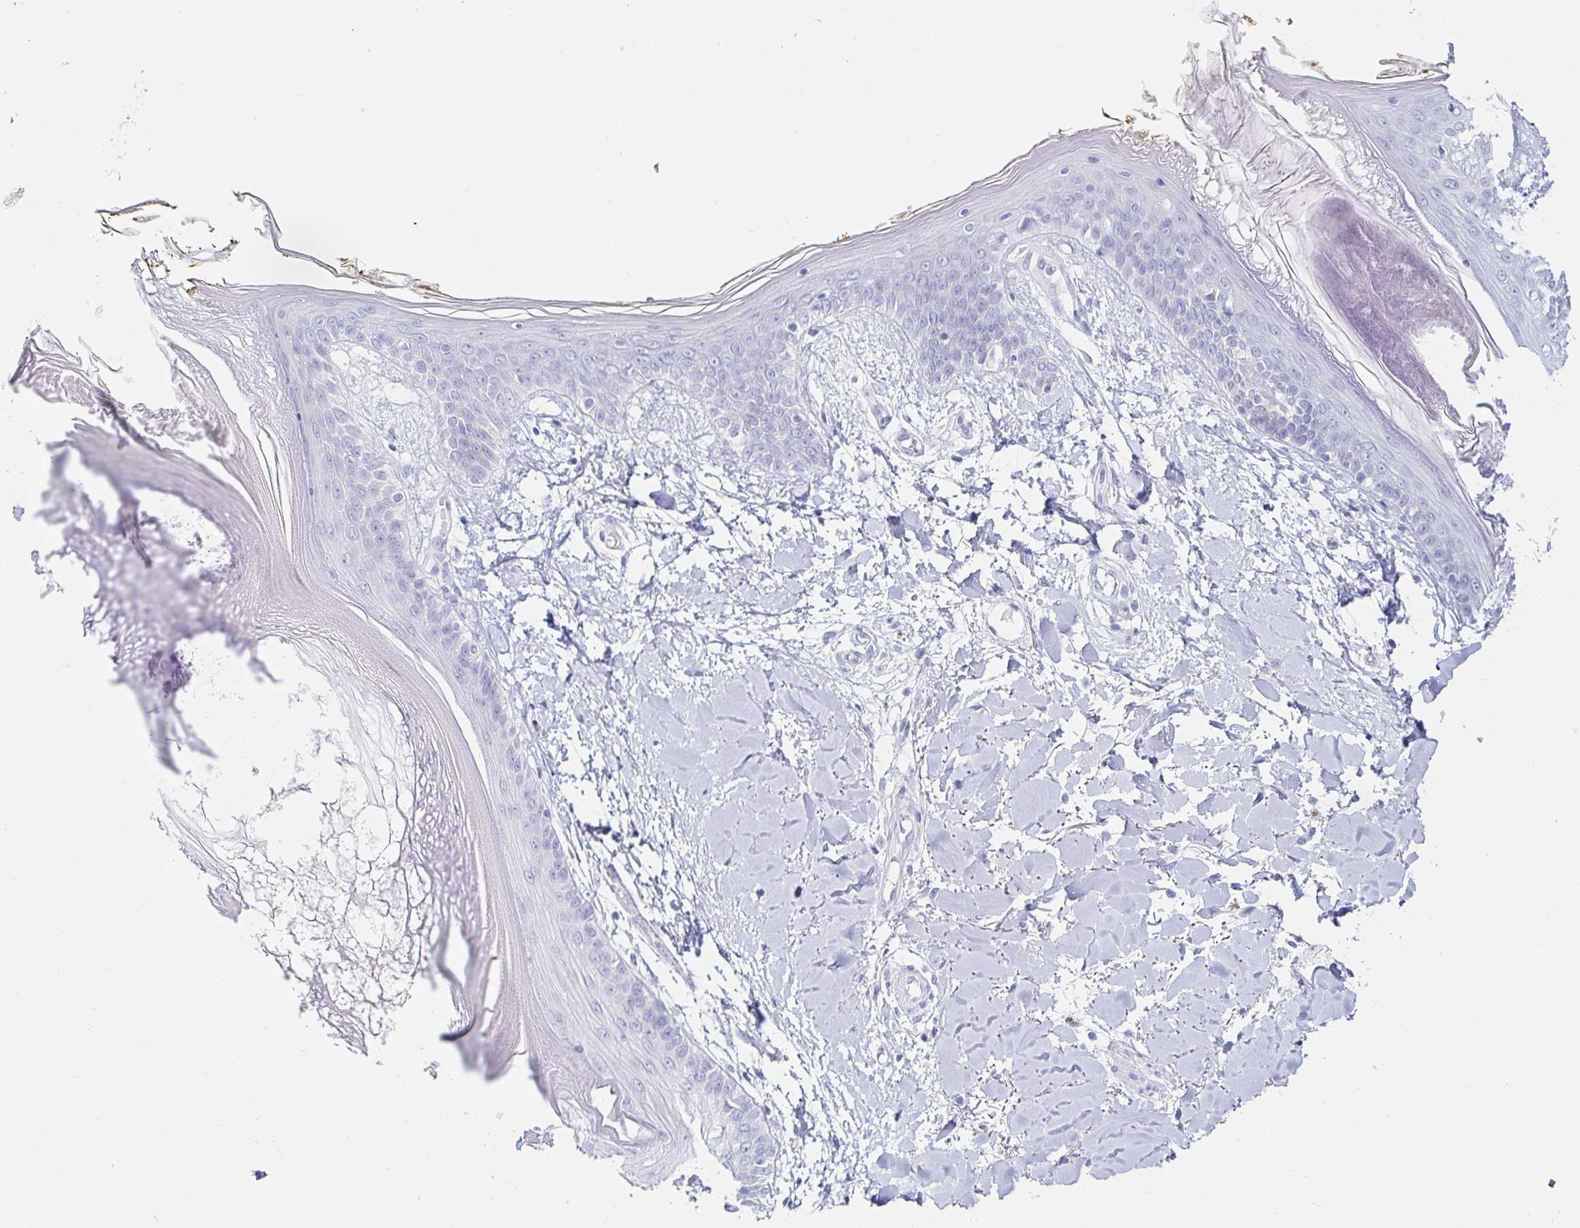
{"staining": {"intensity": "negative", "quantity": "none", "location": "none"}, "tissue": "skin", "cell_type": "Fibroblasts", "image_type": "normal", "snomed": [{"axis": "morphology", "description": "Normal tissue, NOS"}, {"axis": "topography", "description": "Skin"}], "caption": "An IHC photomicrograph of normal skin is shown. There is no staining in fibroblasts of skin.", "gene": "C4orf17", "patient": {"sex": "female", "age": 34}}